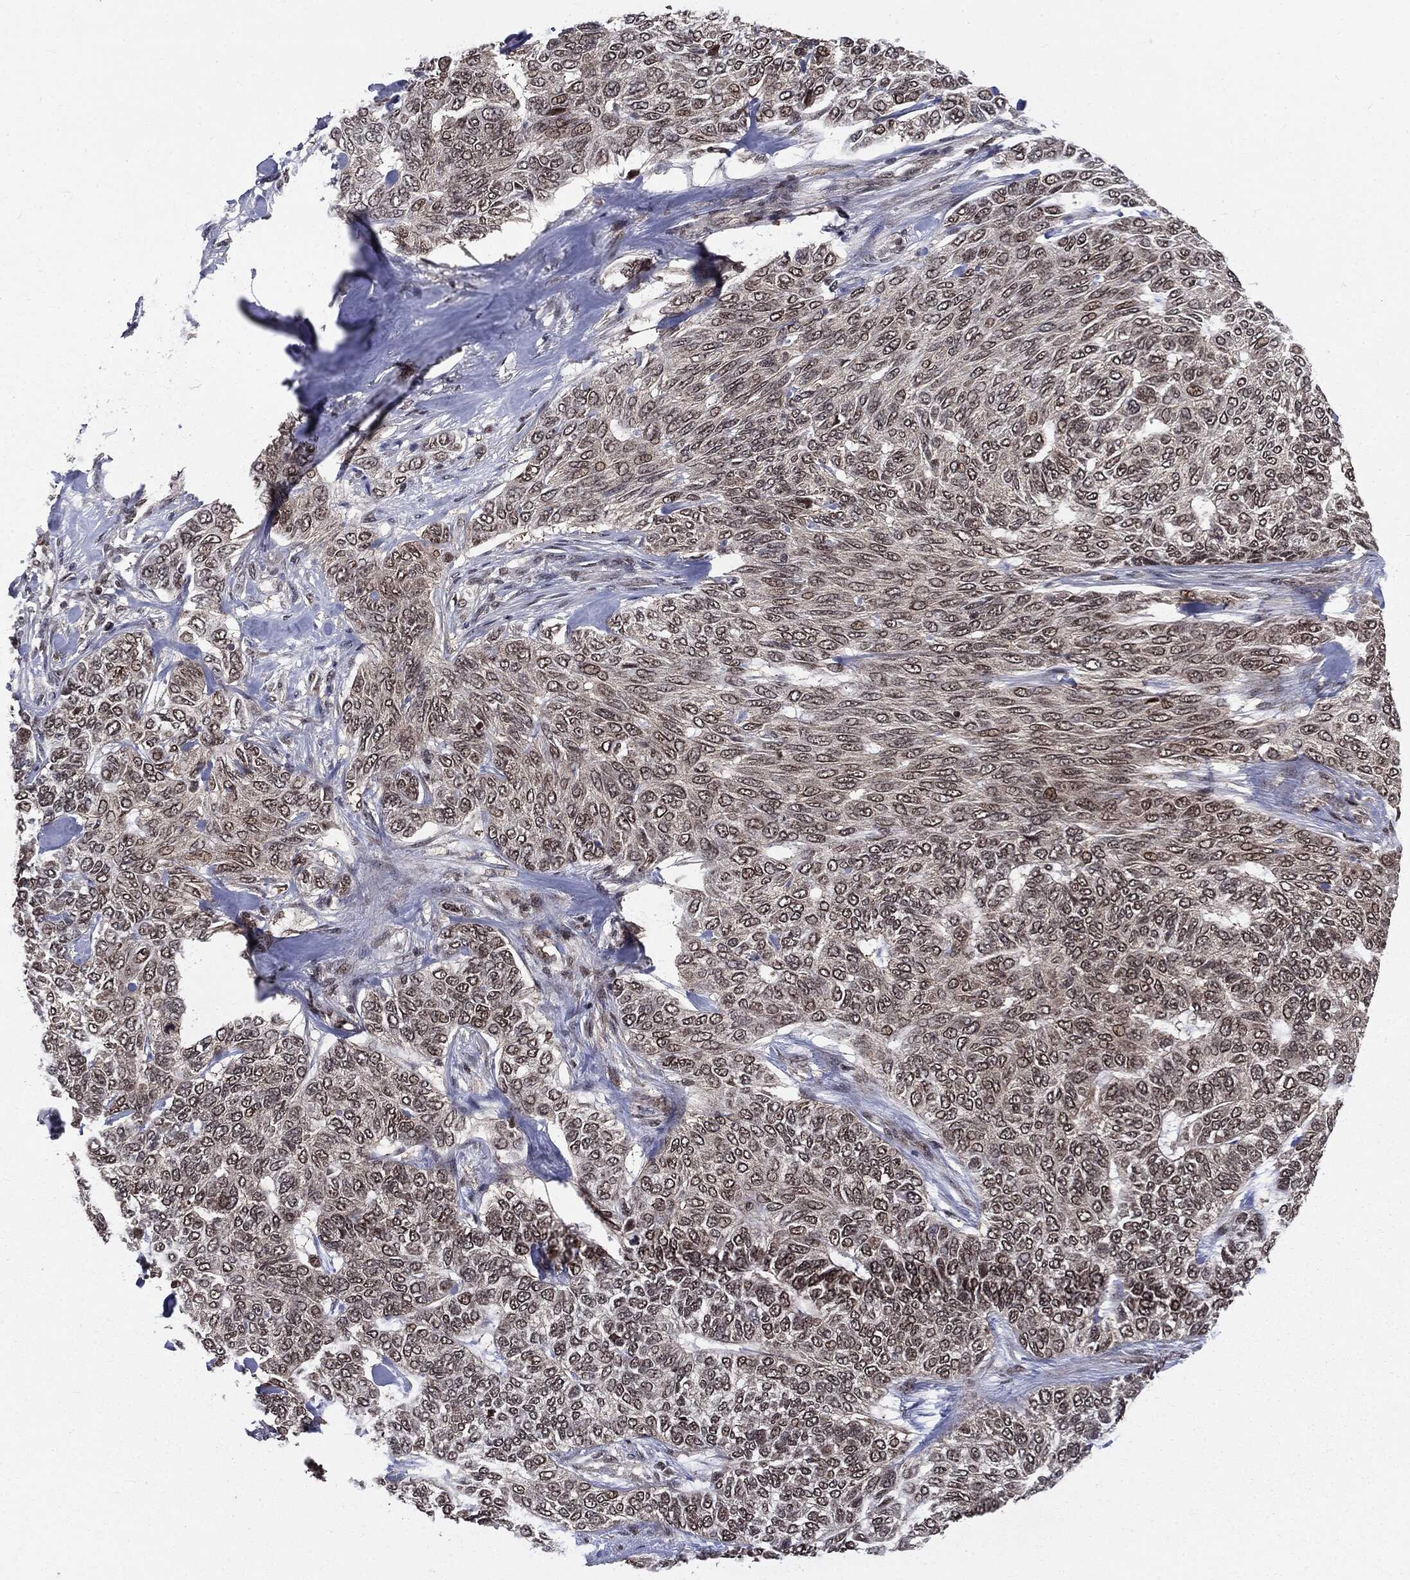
{"staining": {"intensity": "negative", "quantity": "none", "location": "none"}, "tissue": "skin cancer", "cell_type": "Tumor cells", "image_type": "cancer", "snomed": [{"axis": "morphology", "description": "Basal cell carcinoma"}, {"axis": "topography", "description": "Skin"}], "caption": "Tumor cells are negative for protein expression in human skin basal cell carcinoma. The staining was performed using DAB (3,3'-diaminobenzidine) to visualize the protein expression in brown, while the nuclei were stained in blue with hematoxylin (Magnification: 20x).", "gene": "PTPA", "patient": {"sex": "female", "age": 65}}